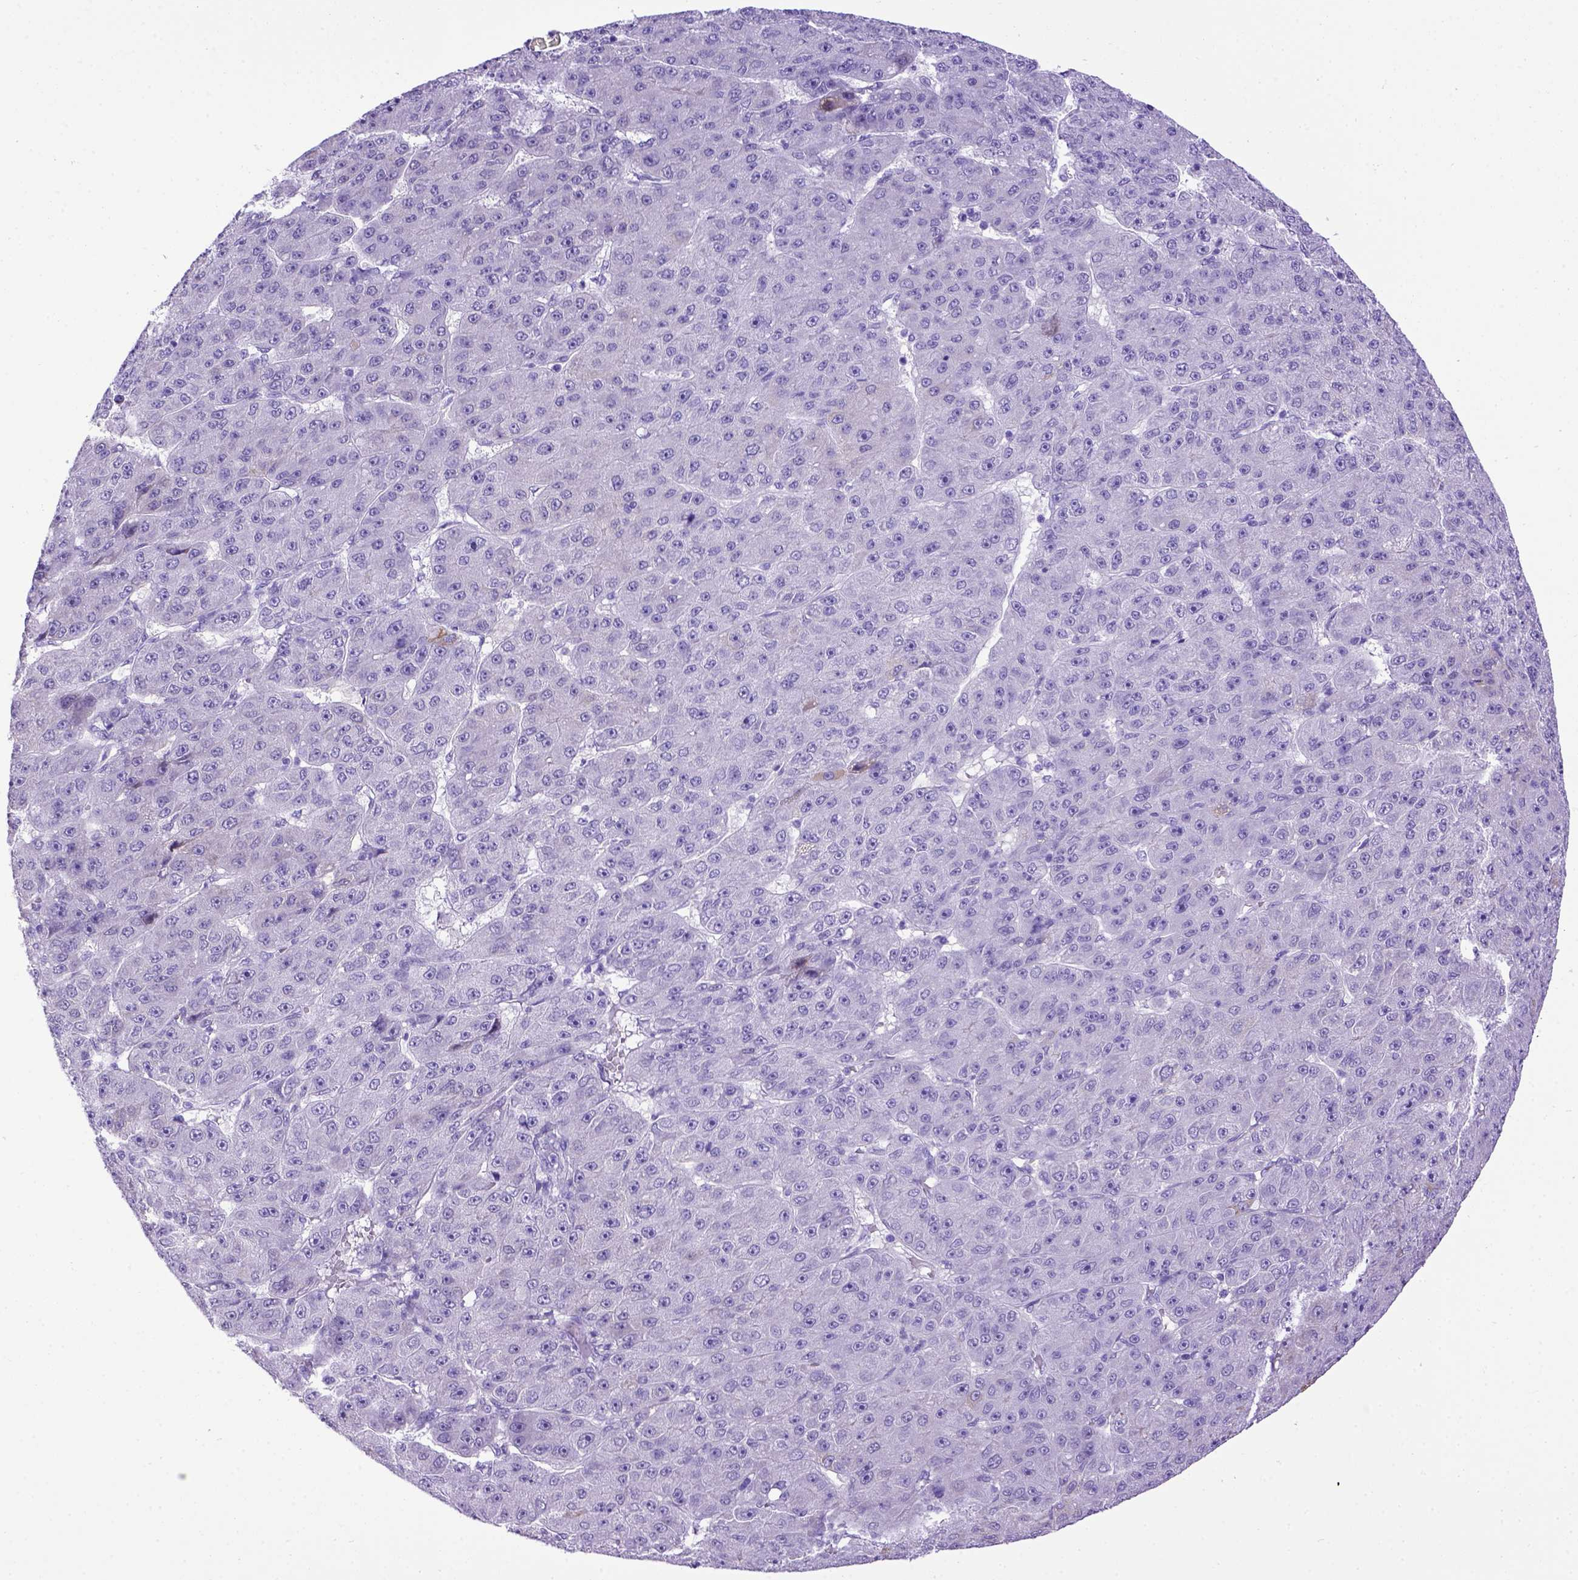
{"staining": {"intensity": "negative", "quantity": "none", "location": "none"}, "tissue": "liver cancer", "cell_type": "Tumor cells", "image_type": "cancer", "snomed": [{"axis": "morphology", "description": "Carcinoma, Hepatocellular, NOS"}, {"axis": "topography", "description": "Liver"}], "caption": "The micrograph displays no significant positivity in tumor cells of liver cancer.", "gene": "ADAM12", "patient": {"sex": "male", "age": 67}}